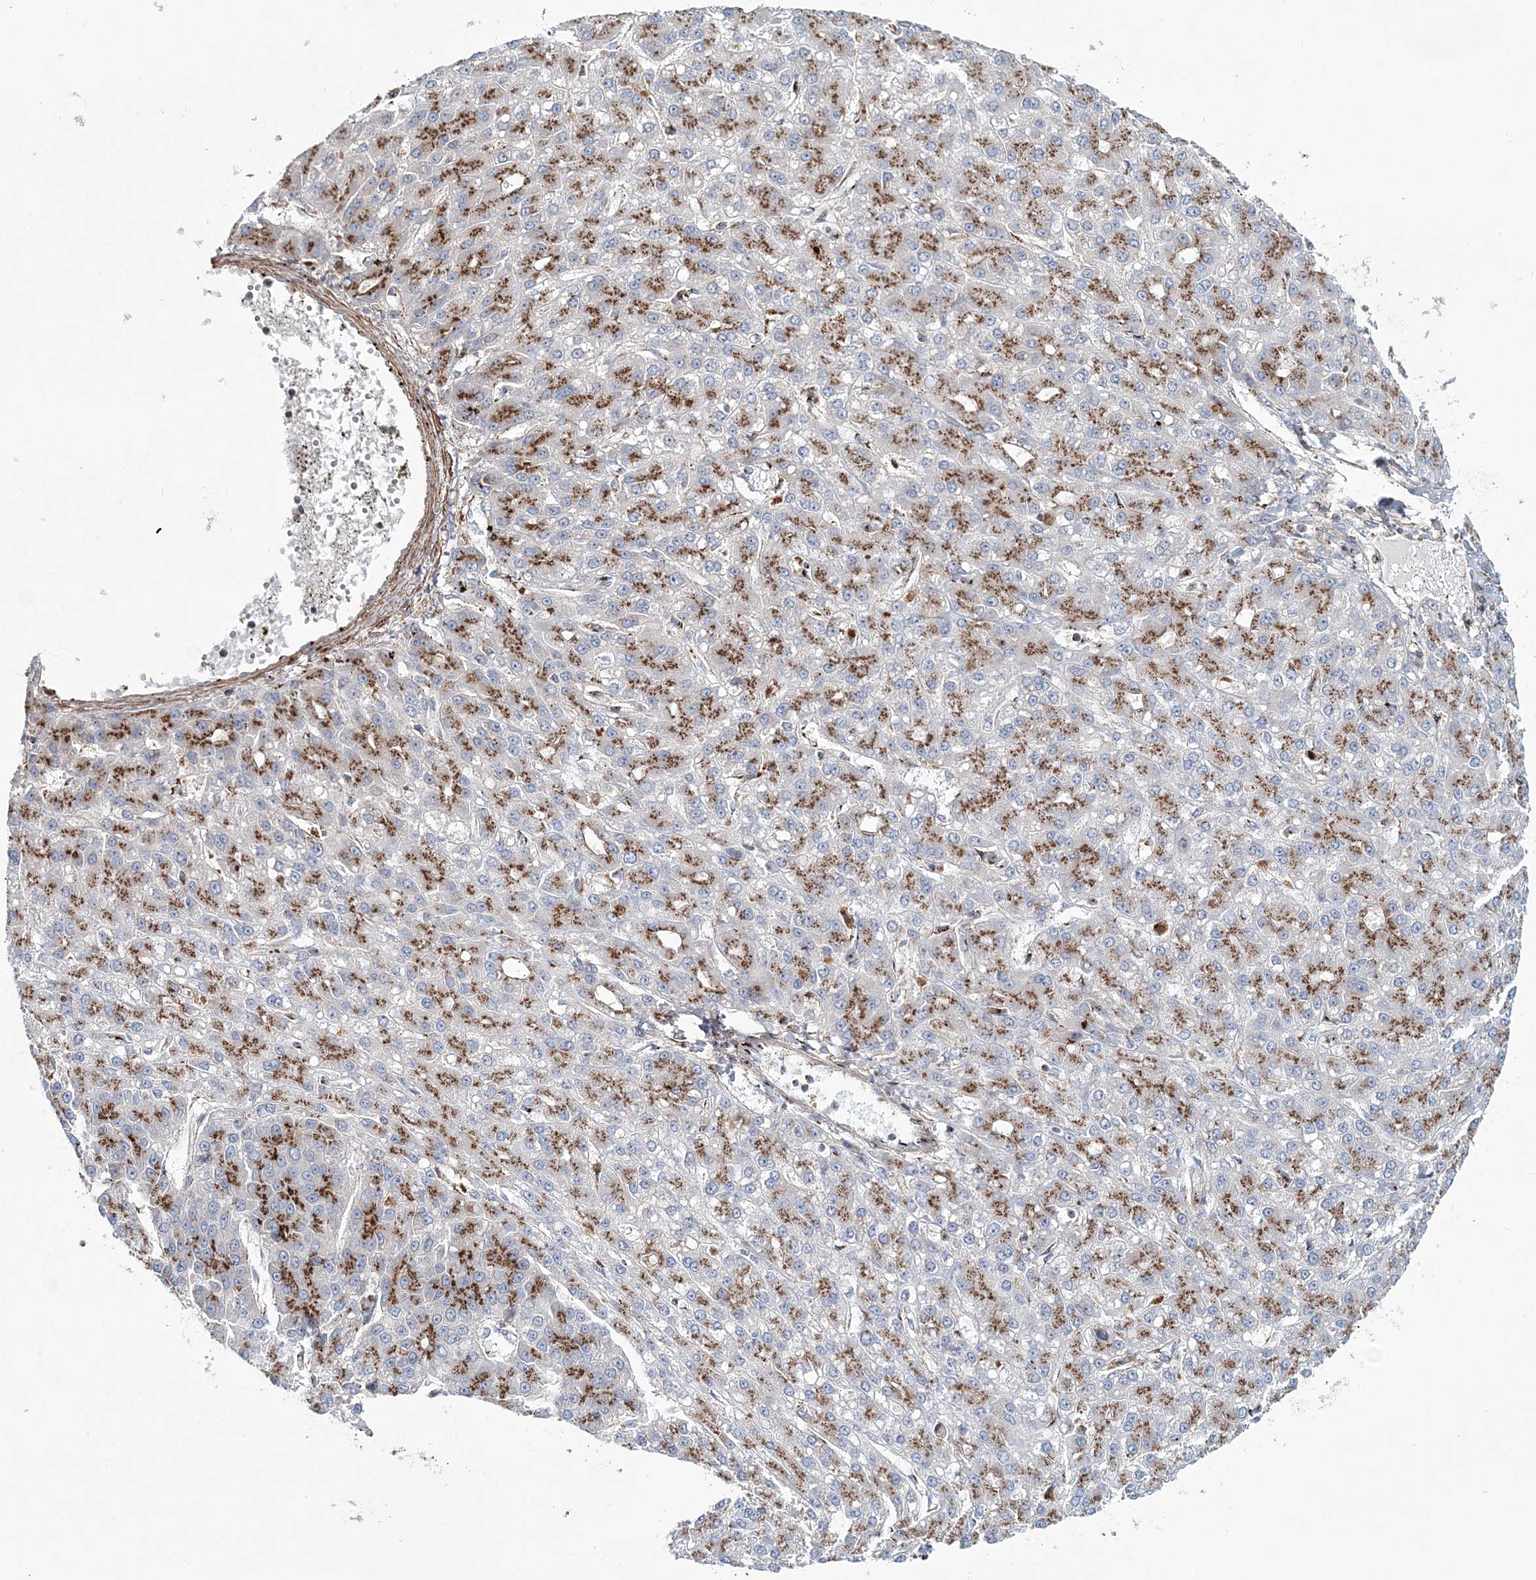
{"staining": {"intensity": "moderate", "quantity": ">75%", "location": "cytoplasmic/membranous"}, "tissue": "liver cancer", "cell_type": "Tumor cells", "image_type": "cancer", "snomed": [{"axis": "morphology", "description": "Carcinoma, Hepatocellular, NOS"}, {"axis": "topography", "description": "Liver"}], "caption": "An immunohistochemistry (IHC) photomicrograph of neoplastic tissue is shown. Protein staining in brown labels moderate cytoplasmic/membranous positivity in liver cancer within tumor cells.", "gene": "MAN1A2", "patient": {"sex": "male", "age": 67}}